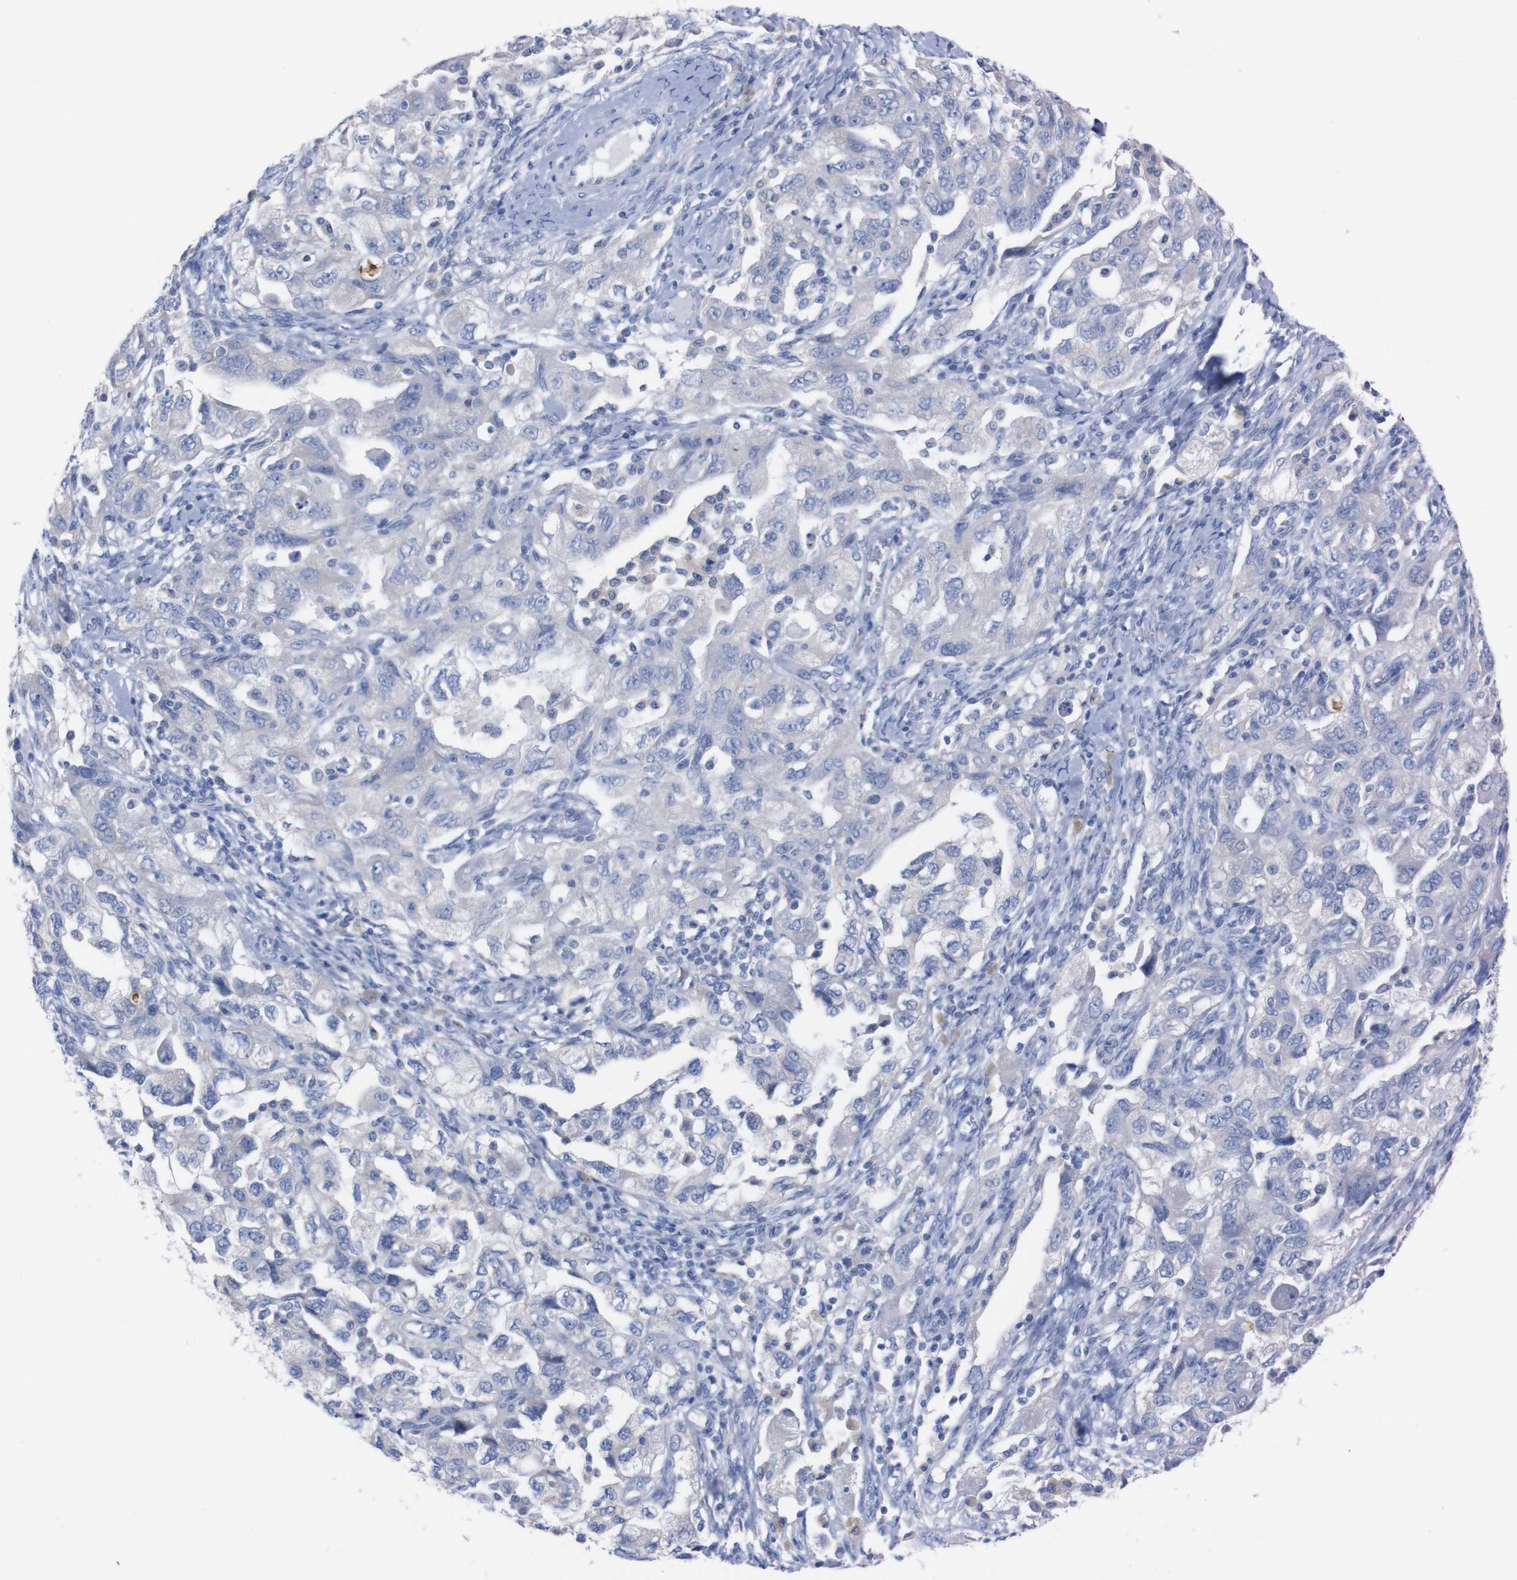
{"staining": {"intensity": "negative", "quantity": "none", "location": "none"}, "tissue": "ovarian cancer", "cell_type": "Tumor cells", "image_type": "cancer", "snomed": [{"axis": "morphology", "description": "Carcinoma, NOS"}, {"axis": "morphology", "description": "Cystadenocarcinoma, serous, NOS"}, {"axis": "topography", "description": "Ovary"}], "caption": "A photomicrograph of ovarian cancer stained for a protein exhibits no brown staining in tumor cells.", "gene": "TMEM243", "patient": {"sex": "female", "age": 69}}